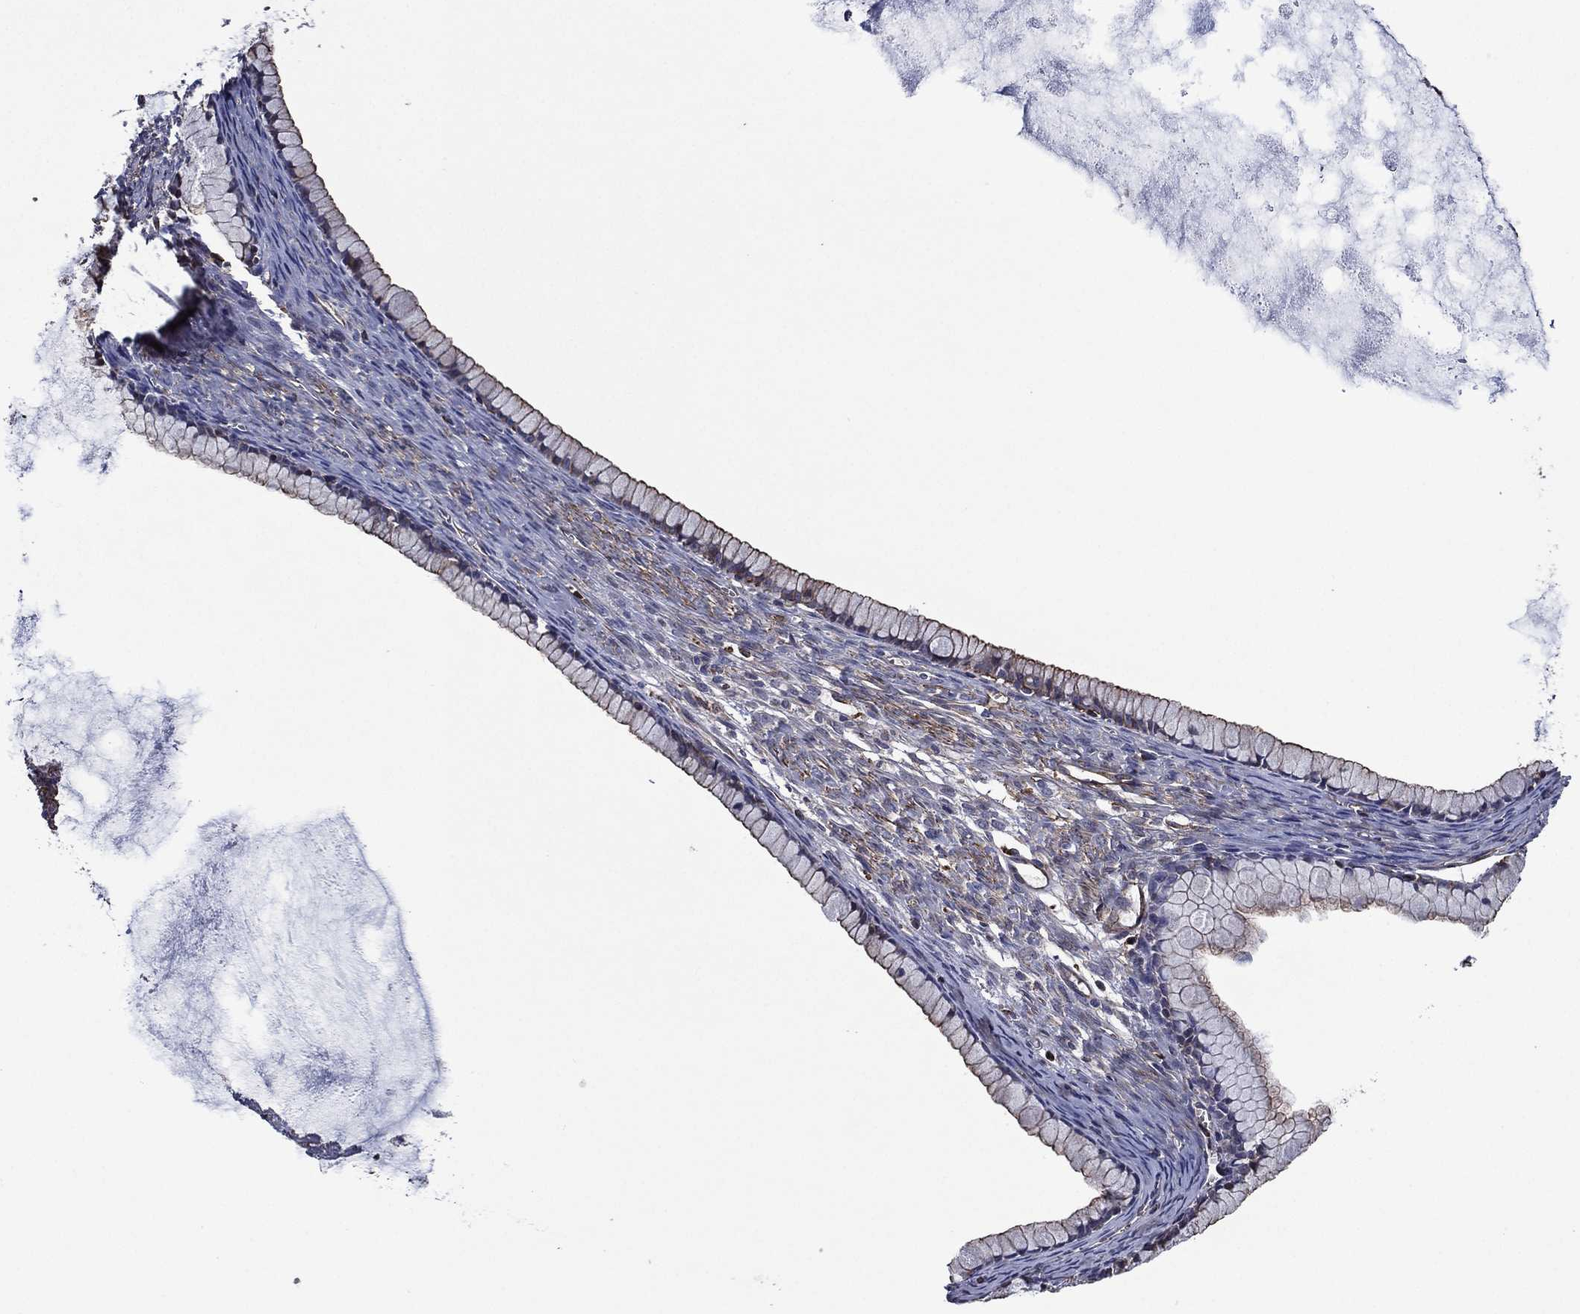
{"staining": {"intensity": "strong", "quantity": "<25%", "location": "cytoplasmic/membranous"}, "tissue": "ovarian cancer", "cell_type": "Tumor cells", "image_type": "cancer", "snomed": [{"axis": "morphology", "description": "Cystadenocarcinoma, mucinous, NOS"}, {"axis": "topography", "description": "Ovary"}], "caption": "About <25% of tumor cells in human ovarian mucinous cystadenocarcinoma show strong cytoplasmic/membranous protein staining as visualized by brown immunohistochemical staining.", "gene": "PLPP3", "patient": {"sex": "female", "age": 41}}